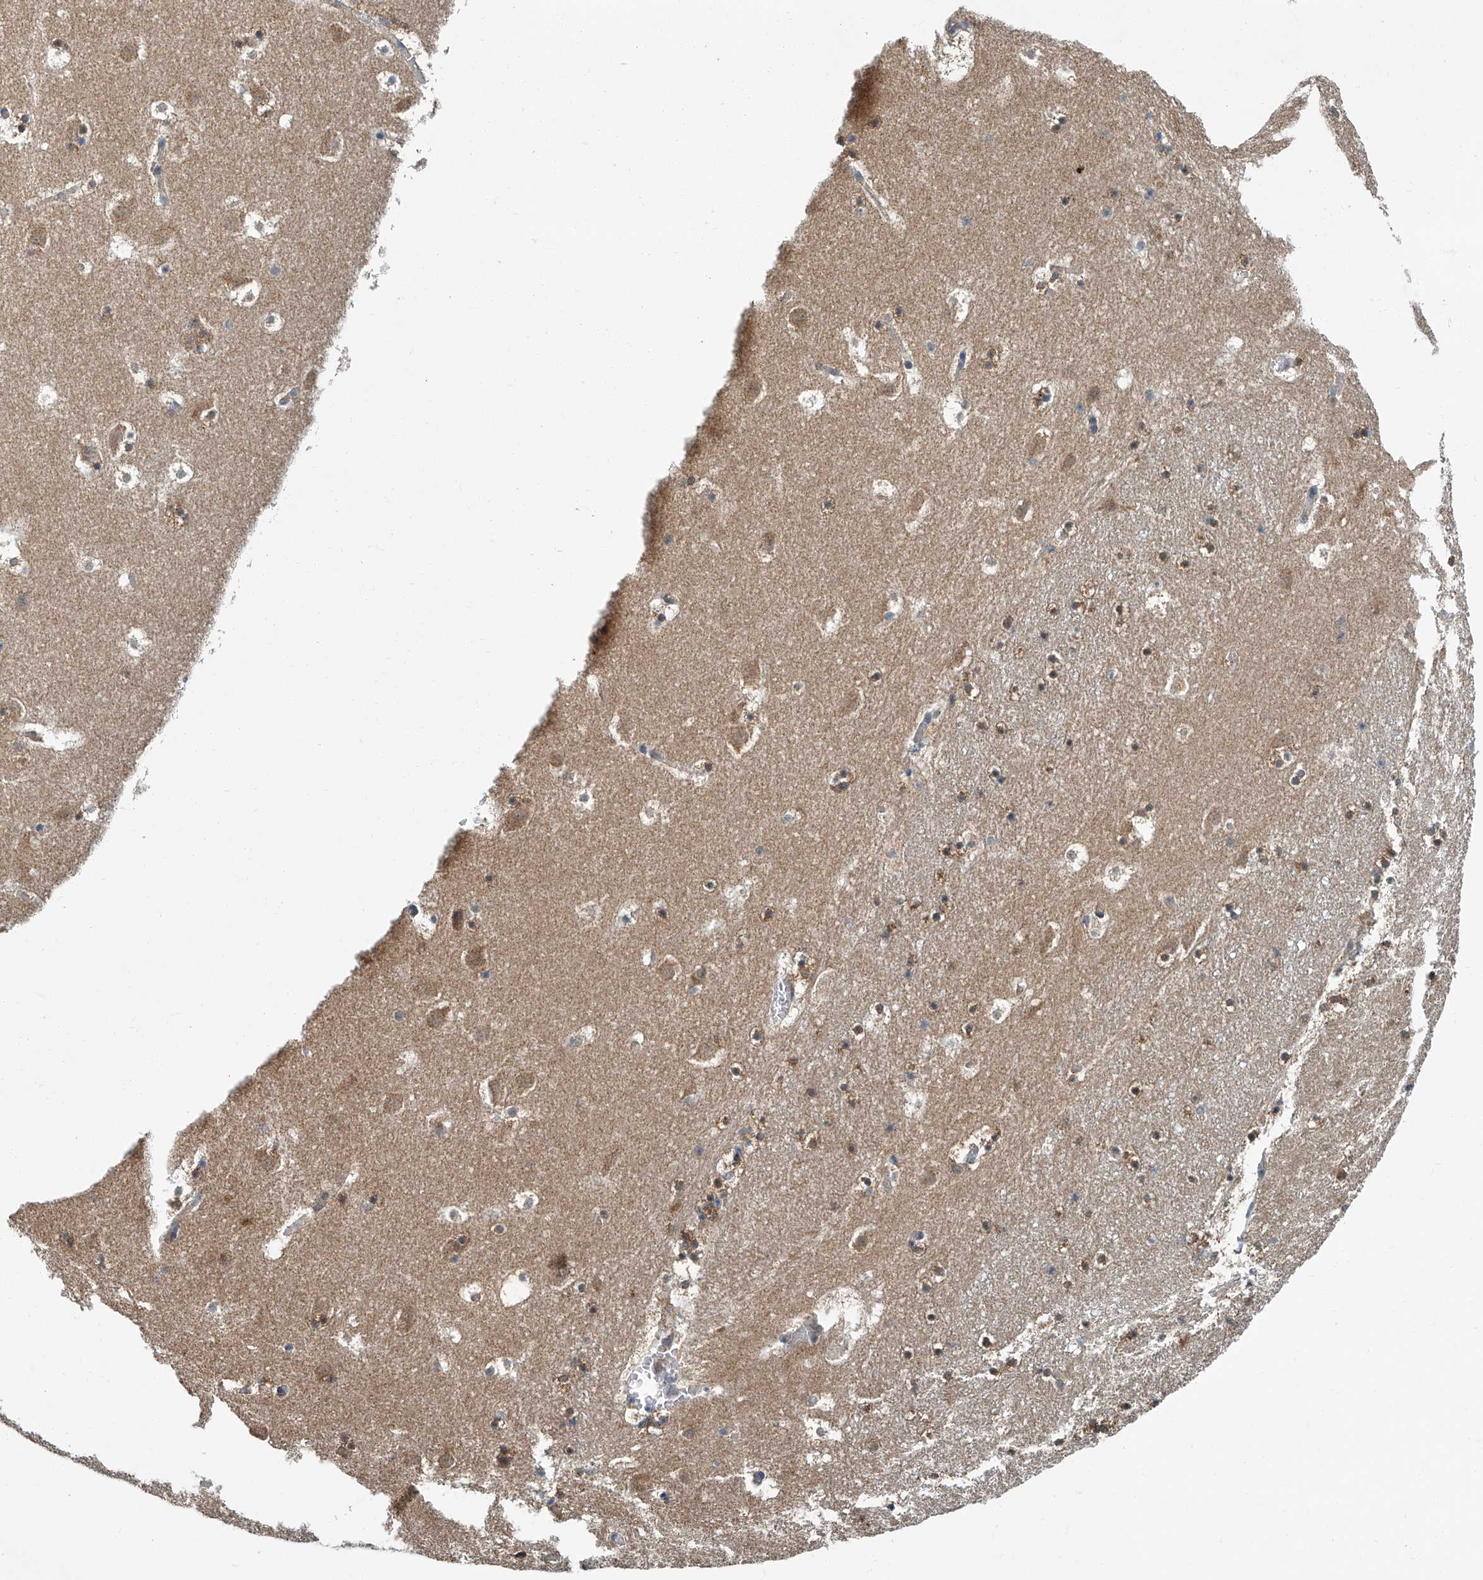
{"staining": {"intensity": "moderate", "quantity": "<25%", "location": "cytoplasmic/membranous"}, "tissue": "caudate", "cell_type": "Glial cells", "image_type": "normal", "snomed": [{"axis": "morphology", "description": "Normal tissue, NOS"}, {"axis": "topography", "description": "Lateral ventricle wall"}], "caption": "Moderate cytoplasmic/membranous protein expression is identified in about <25% of glial cells in caudate. (IHC, brightfield microscopy, high magnification).", "gene": "CLK1", "patient": {"sex": "male", "age": 45}}